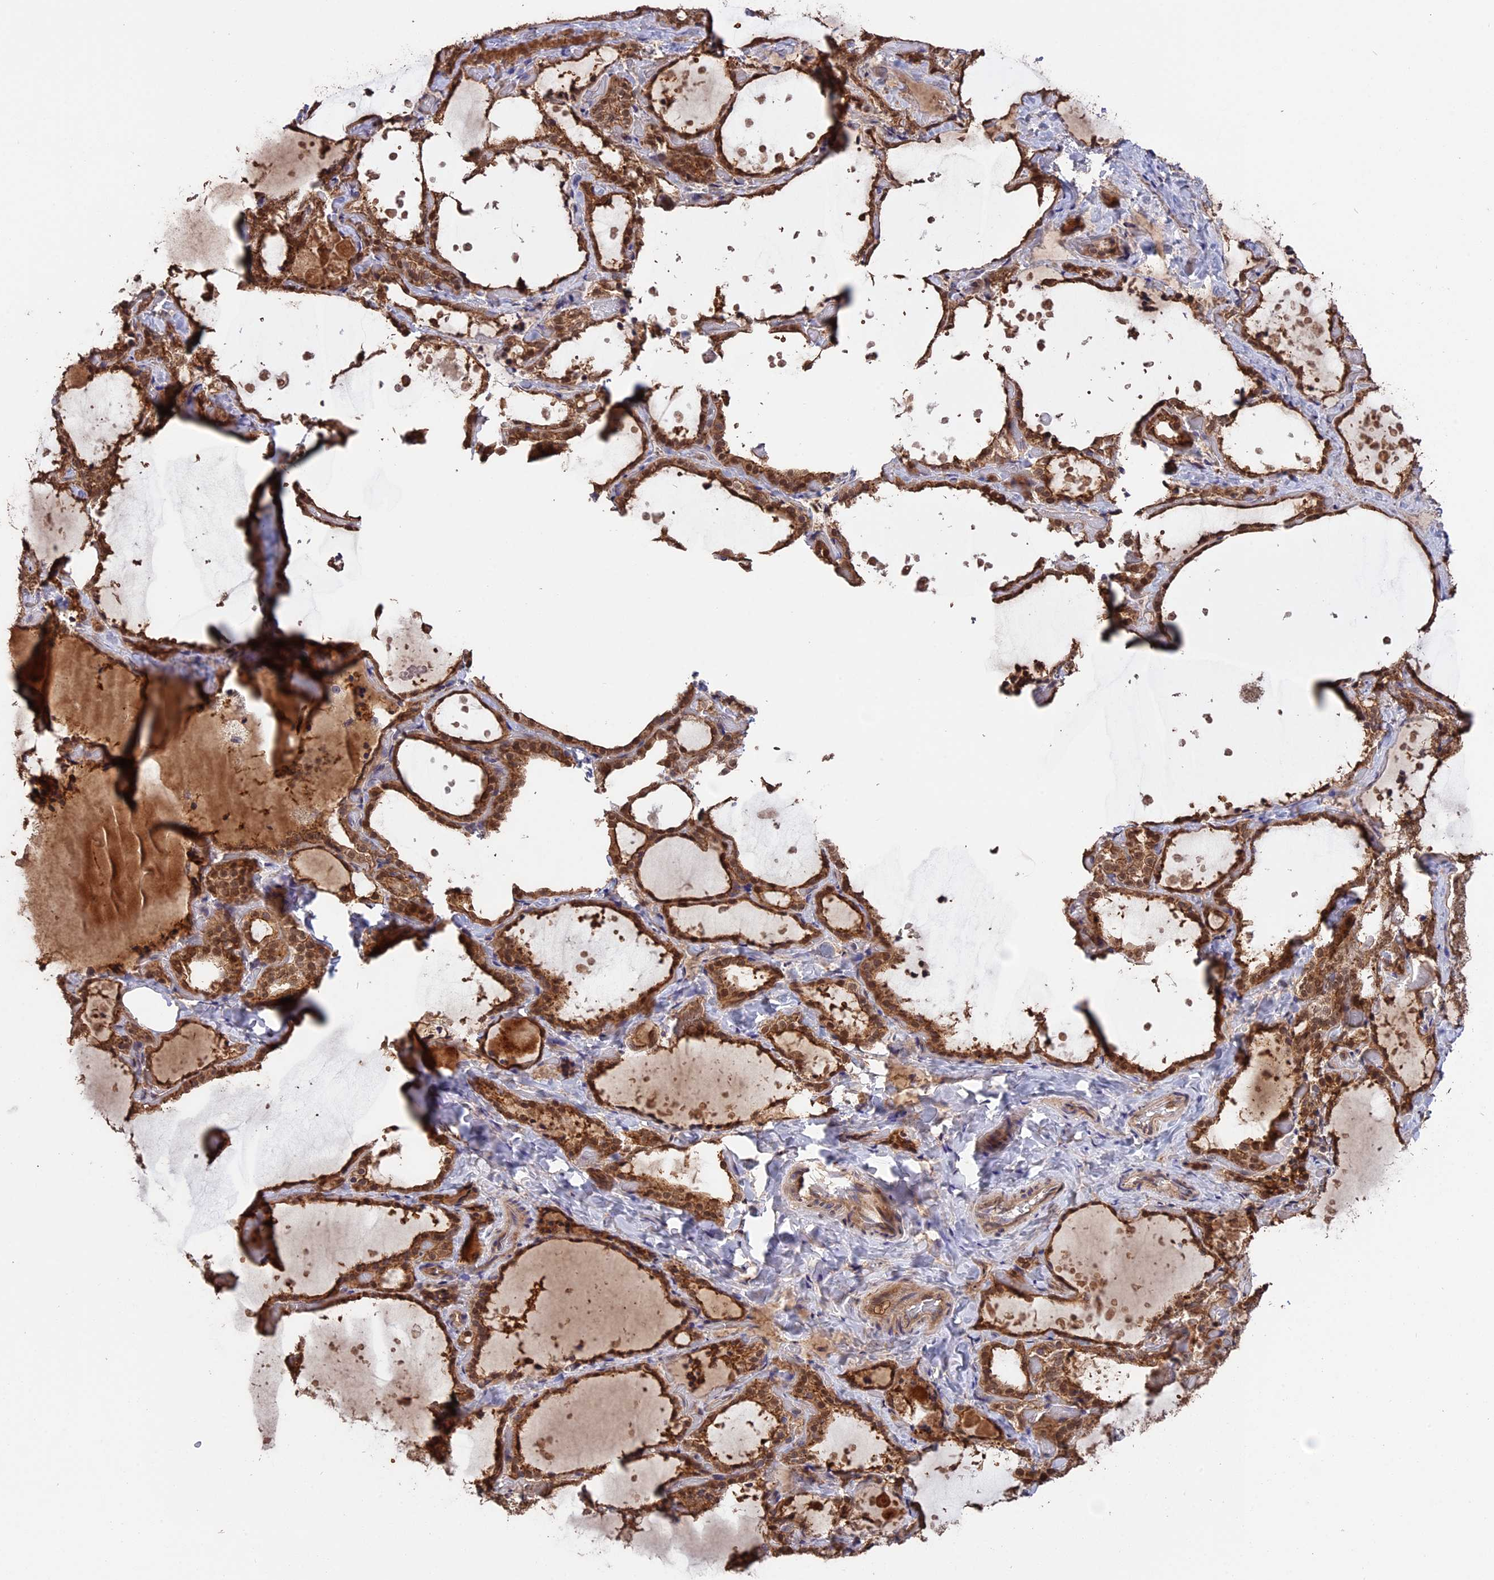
{"staining": {"intensity": "moderate", "quantity": ">75%", "location": "cytoplasmic/membranous,nuclear"}, "tissue": "thyroid gland", "cell_type": "Glandular cells", "image_type": "normal", "snomed": [{"axis": "morphology", "description": "Normal tissue, NOS"}, {"axis": "topography", "description": "Thyroid gland"}], "caption": "Thyroid gland stained for a protein (brown) exhibits moderate cytoplasmic/membranous,nuclear positive staining in about >75% of glandular cells.", "gene": "RASAL1", "patient": {"sex": "female", "age": 44}}